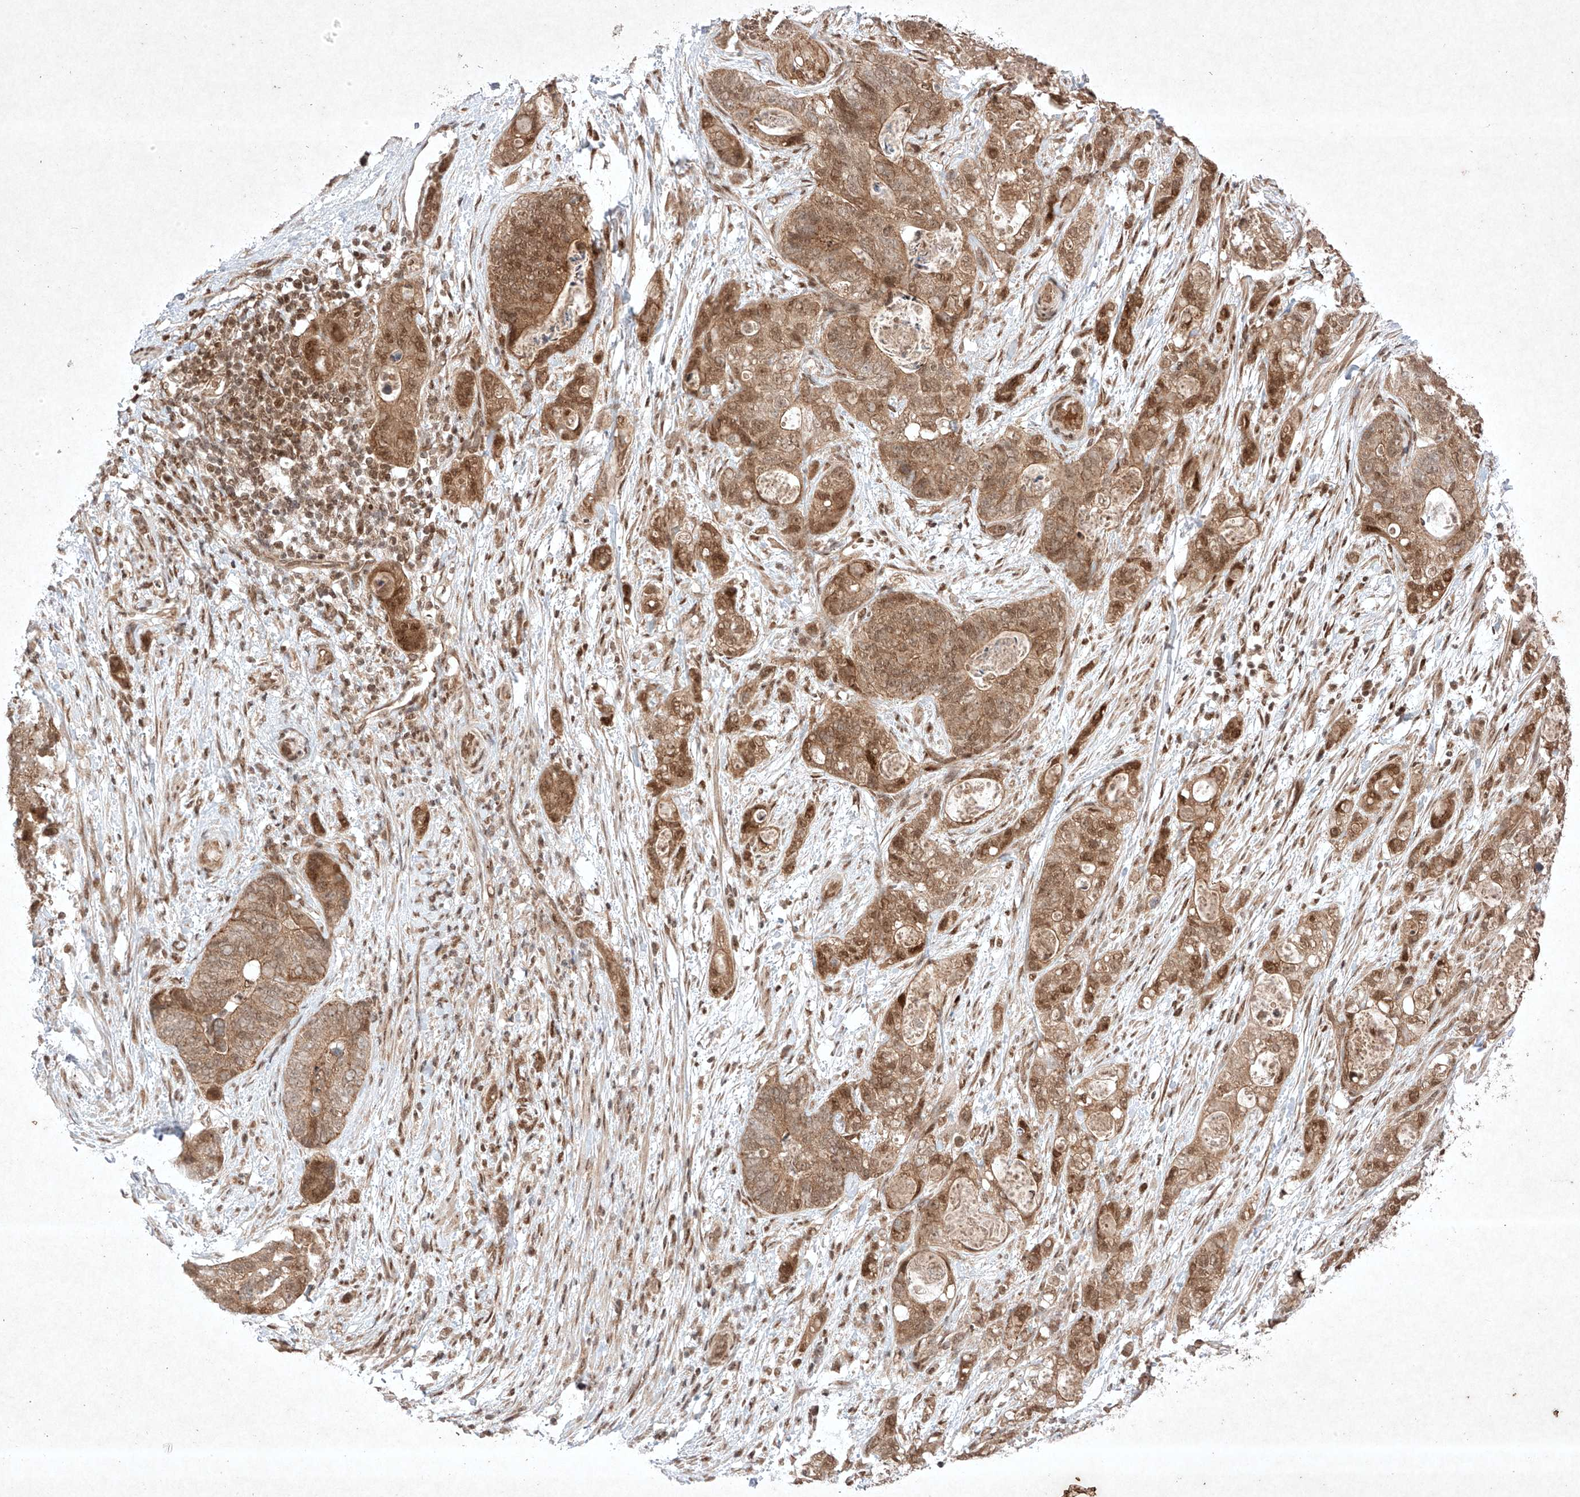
{"staining": {"intensity": "moderate", "quantity": ">75%", "location": "cytoplasmic/membranous,nuclear"}, "tissue": "stomach cancer", "cell_type": "Tumor cells", "image_type": "cancer", "snomed": [{"axis": "morphology", "description": "Normal tissue, NOS"}, {"axis": "morphology", "description": "Adenocarcinoma, NOS"}, {"axis": "topography", "description": "Stomach"}], "caption": "IHC micrograph of stomach cancer (adenocarcinoma) stained for a protein (brown), which reveals medium levels of moderate cytoplasmic/membranous and nuclear staining in approximately >75% of tumor cells.", "gene": "RNF31", "patient": {"sex": "female", "age": 89}}